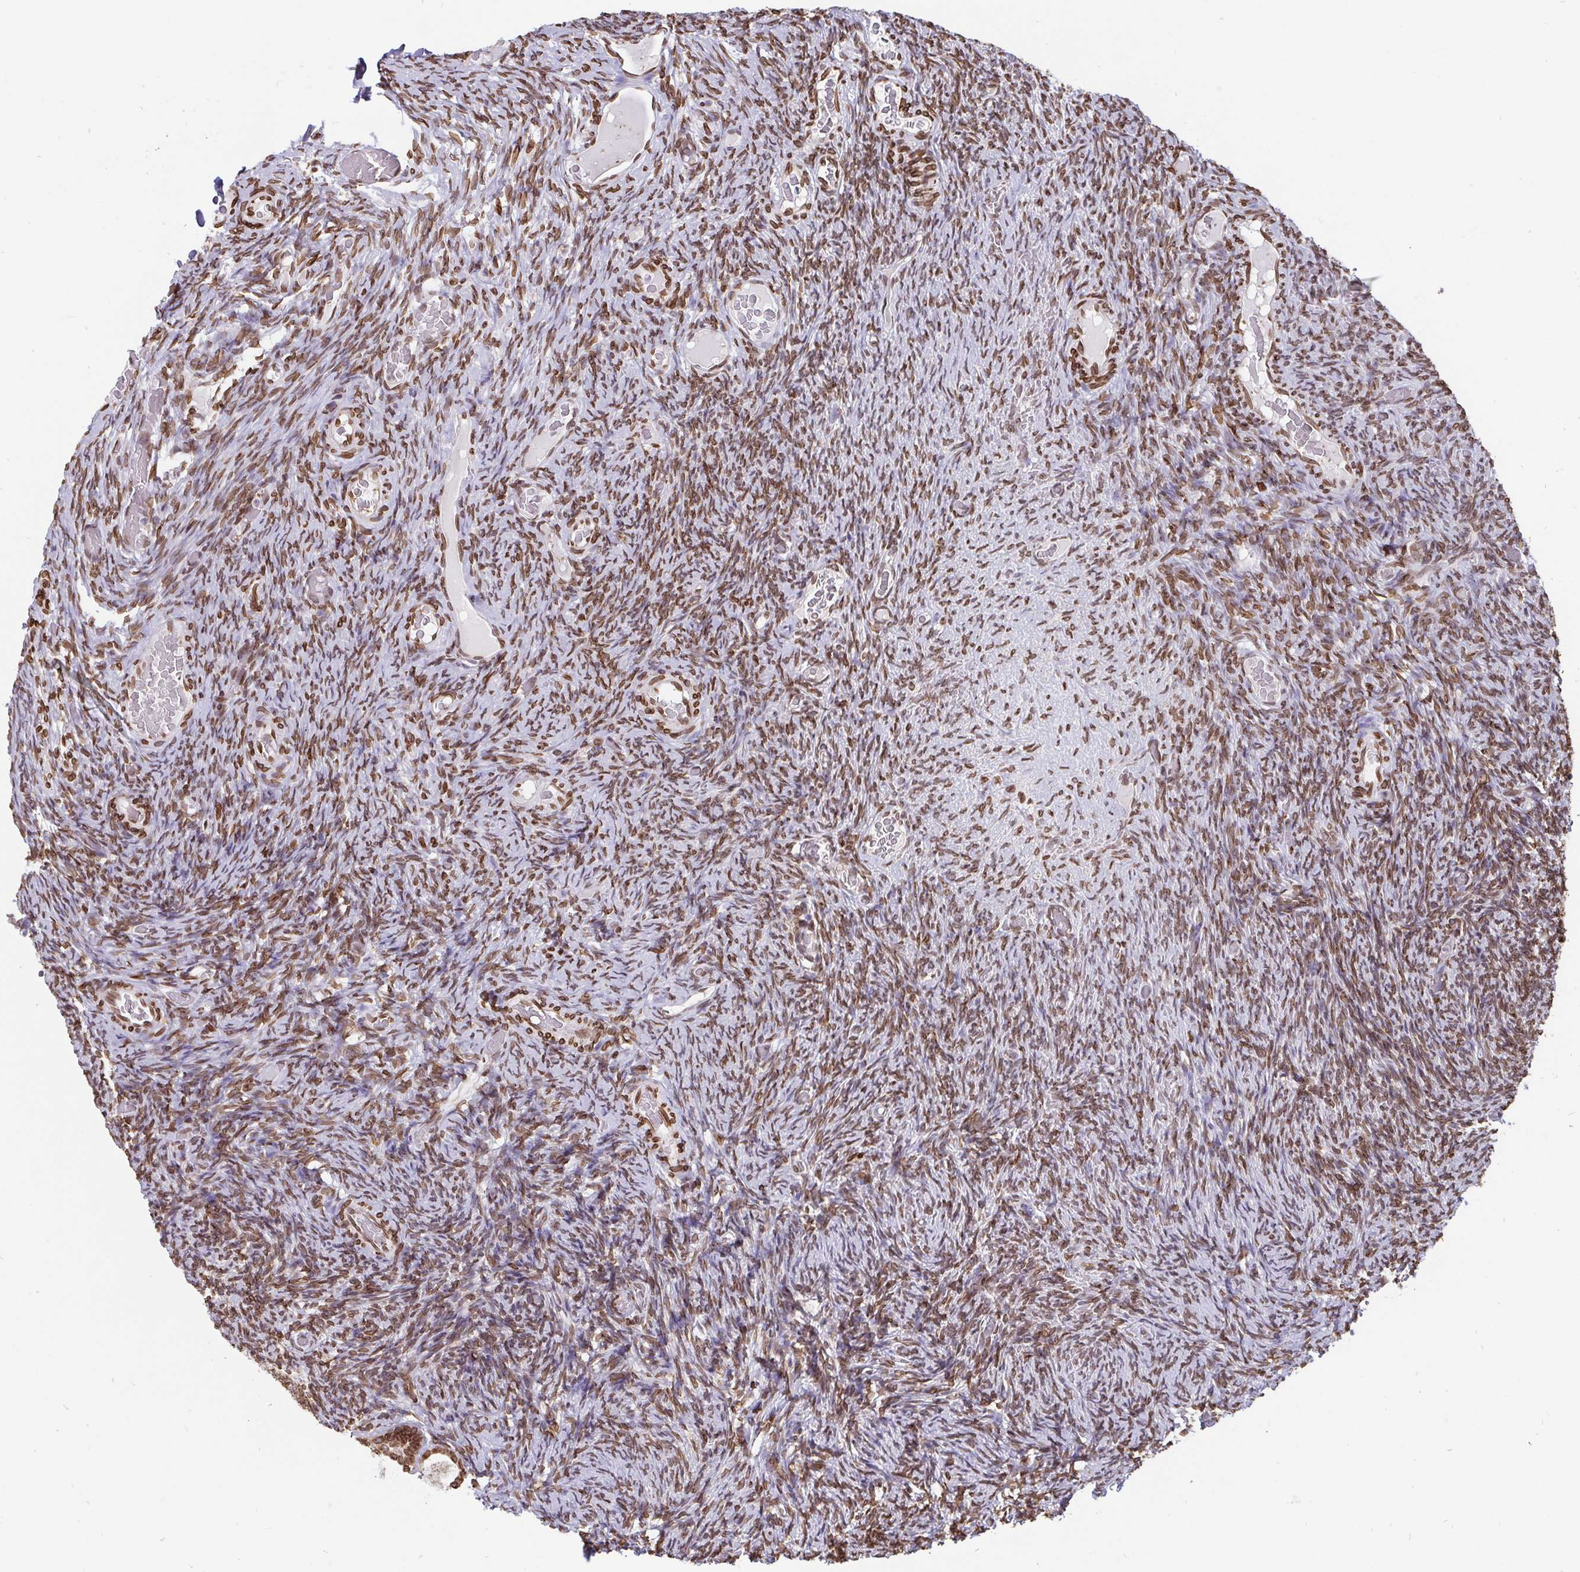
{"staining": {"intensity": "moderate", "quantity": ">75%", "location": "cytoplasmic/membranous,nuclear"}, "tissue": "ovary", "cell_type": "Follicle cells", "image_type": "normal", "snomed": [{"axis": "morphology", "description": "Normal tissue, NOS"}, {"axis": "topography", "description": "Ovary"}], "caption": "About >75% of follicle cells in unremarkable ovary display moderate cytoplasmic/membranous,nuclear protein staining as visualized by brown immunohistochemical staining.", "gene": "EMD", "patient": {"sex": "female", "age": 34}}